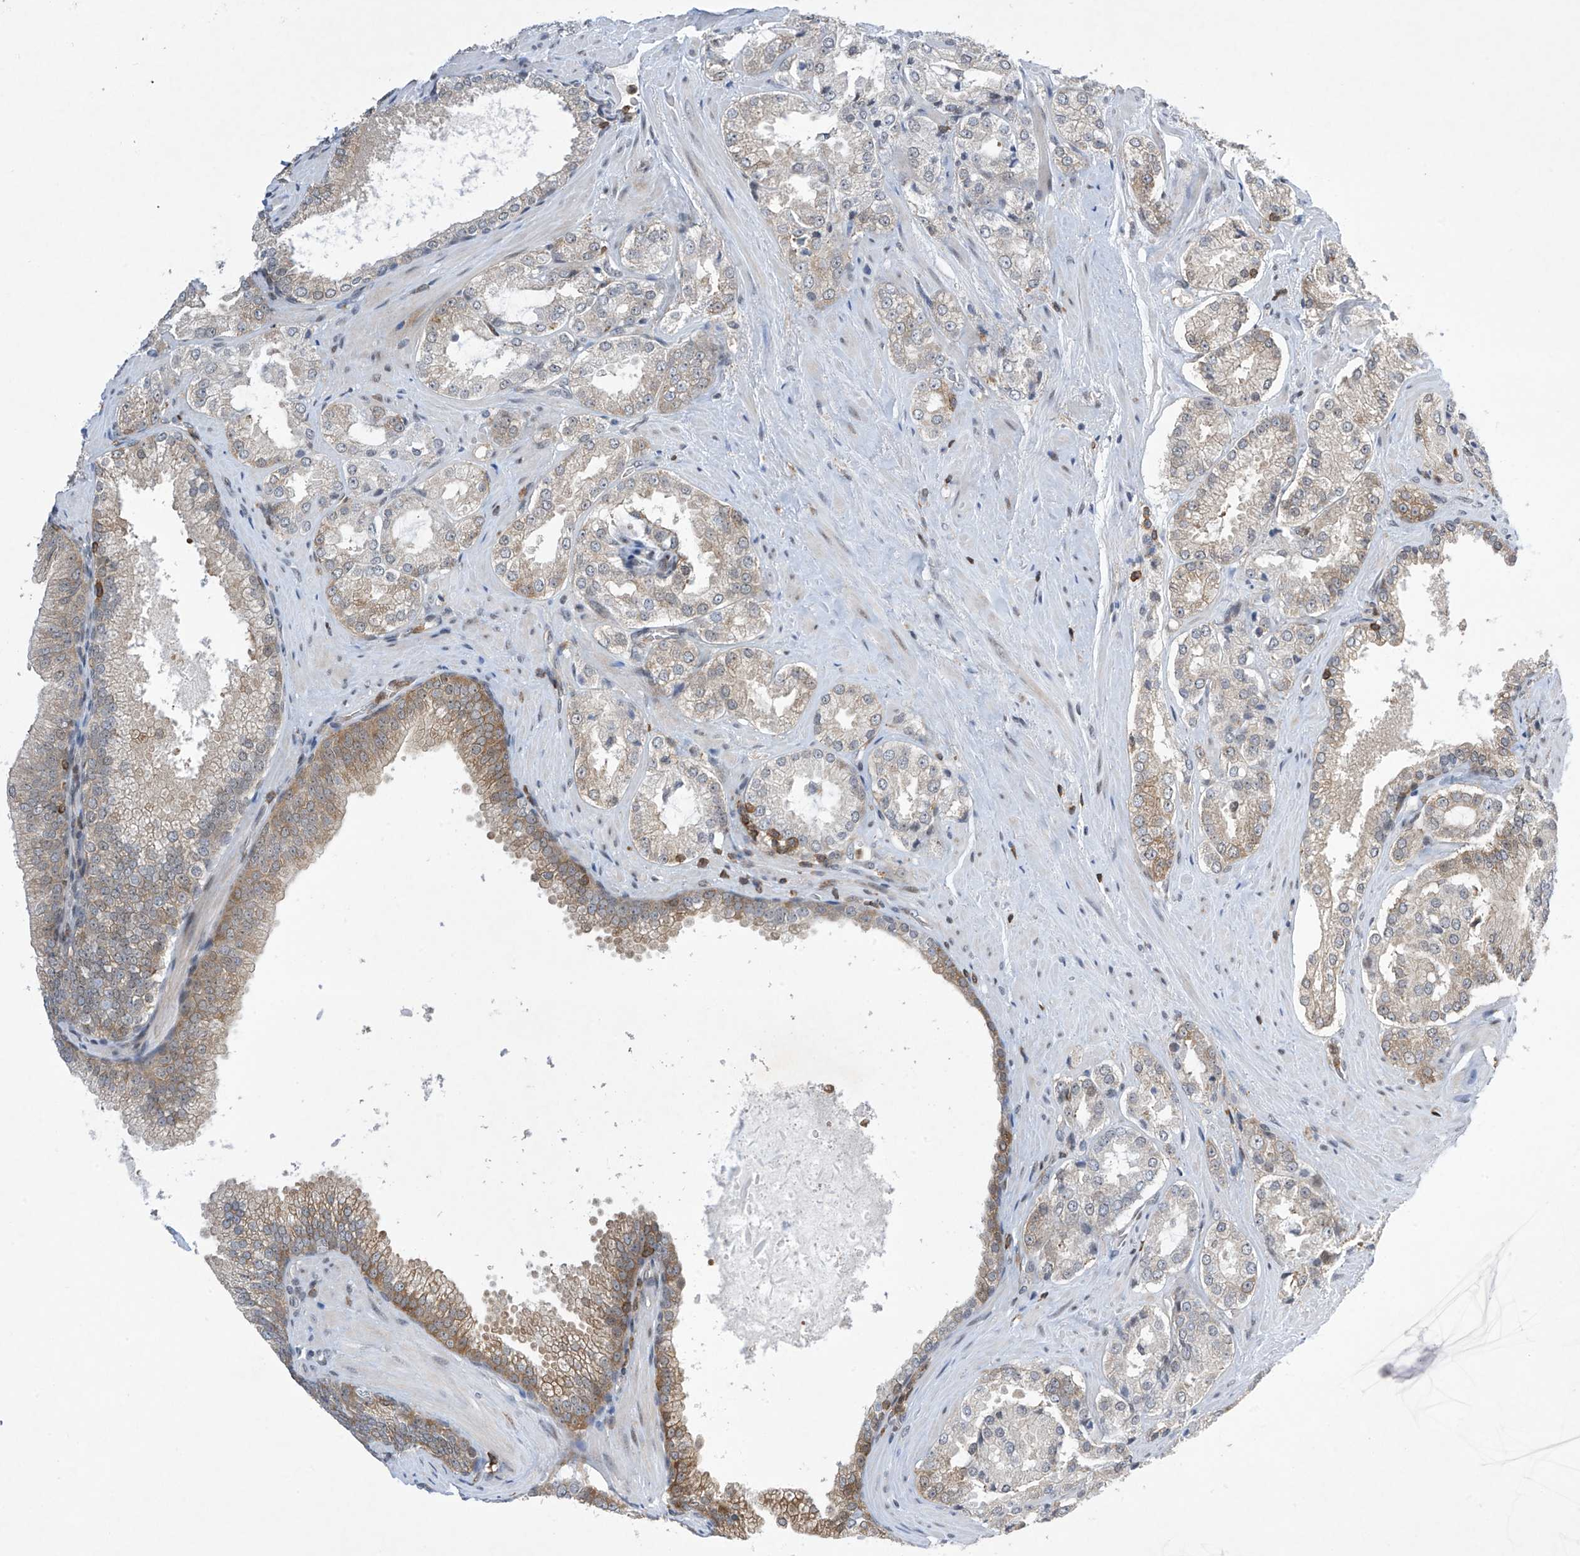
{"staining": {"intensity": "weak", "quantity": "25%-75%", "location": "cytoplasmic/membranous"}, "tissue": "prostate cancer", "cell_type": "Tumor cells", "image_type": "cancer", "snomed": [{"axis": "morphology", "description": "Adenocarcinoma, High grade"}, {"axis": "topography", "description": "Prostate"}], "caption": "A brown stain highlights weak cytoplasmic/membranous positivity of a protein in adenocarcinoma (high-grade) (prostate) tumor cells.", "gene": "MSL3", "patient": {"sex": "male", "age": 73}}